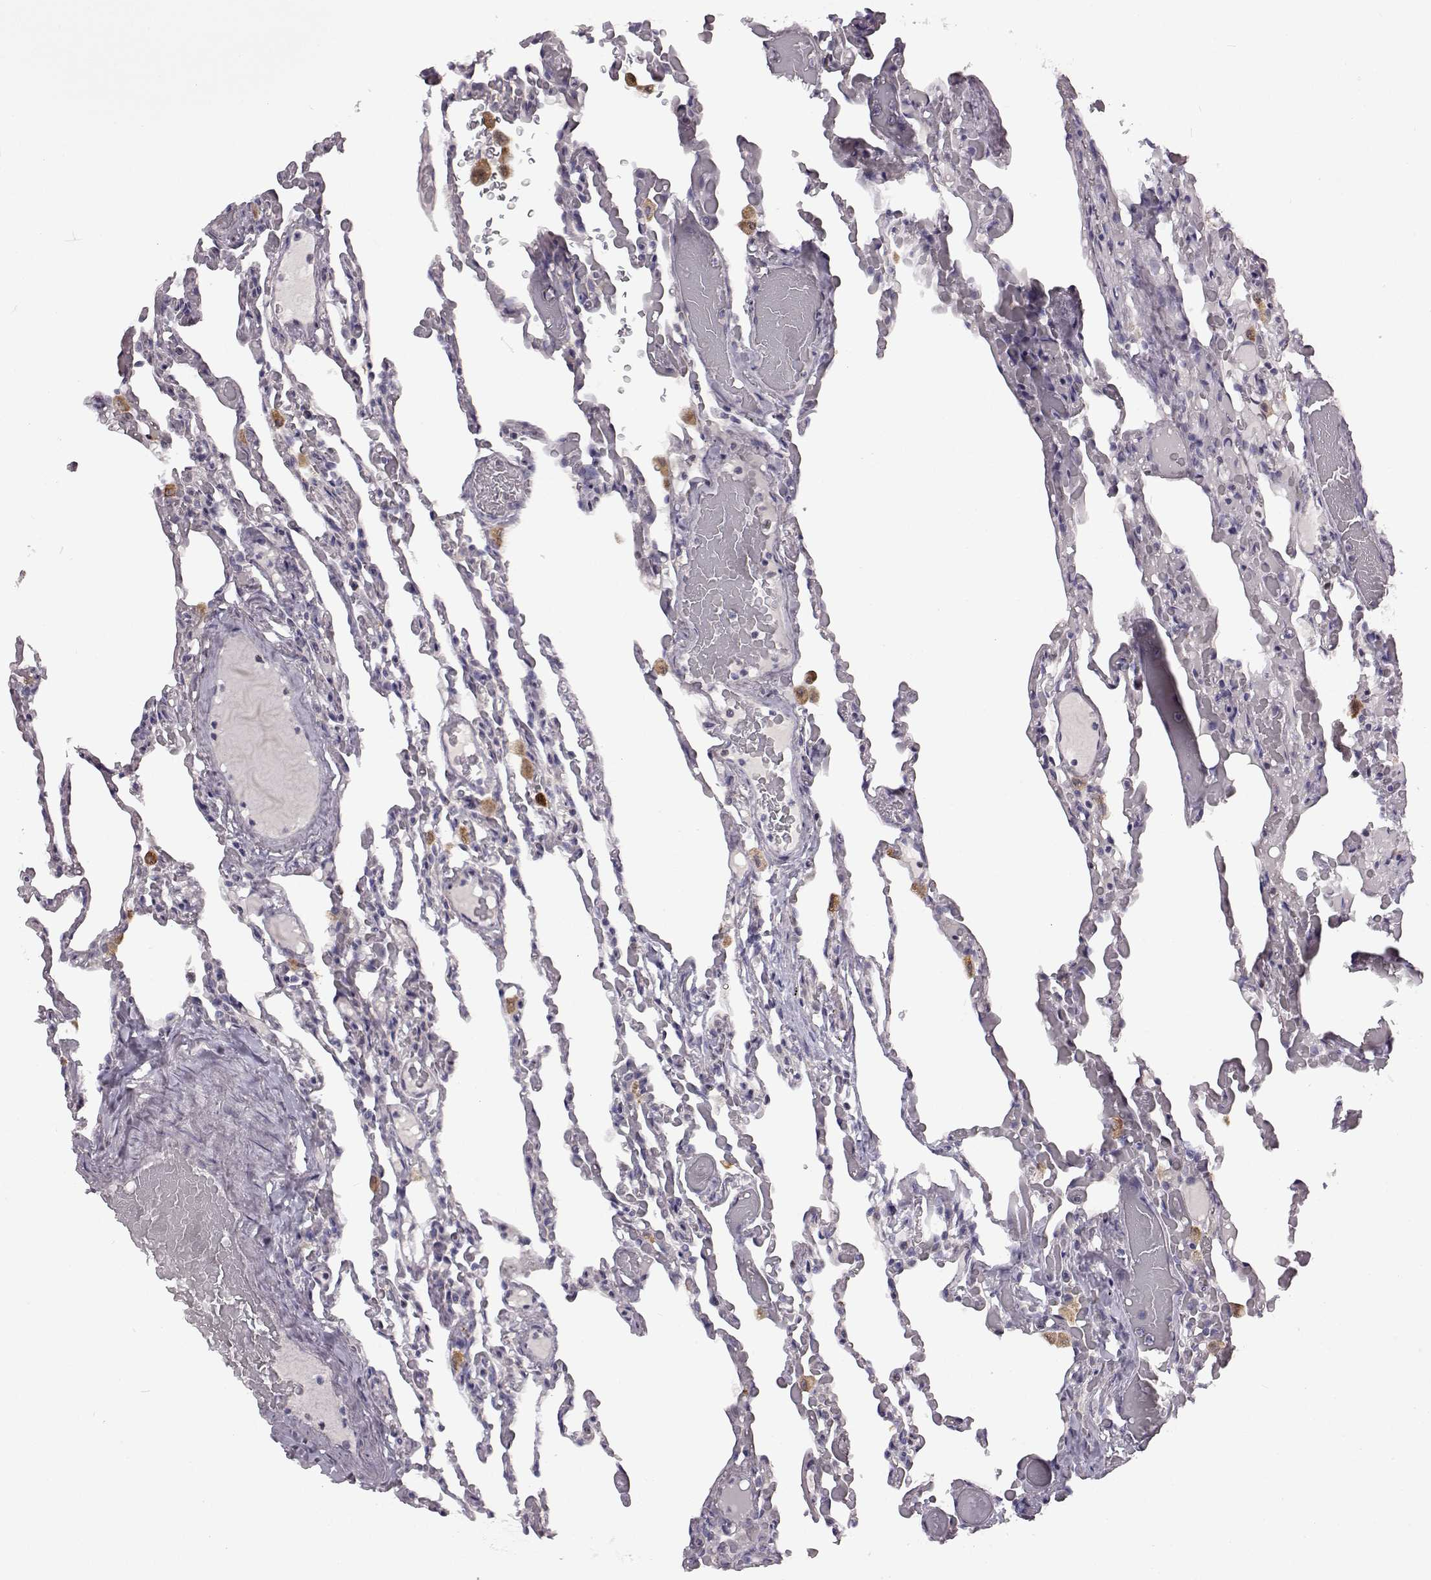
{"staining": {"intensity": "negative", "quantity": "none", "location": "none"}, "tissue": "lung", "cell_type": "Alveolar cells", "image_type": "normal", "snomed": [{"axis": "morphology", "description": "Normal tissue, NOS"}, {"axis": "topography", "description": "Lung"}], "caption": "This is an immunohistochemistry image of normal human lung. There is no expression in alveolar cells.", "gene": "B3GNT6", "patient": {"sex": "female", "age": 43}}